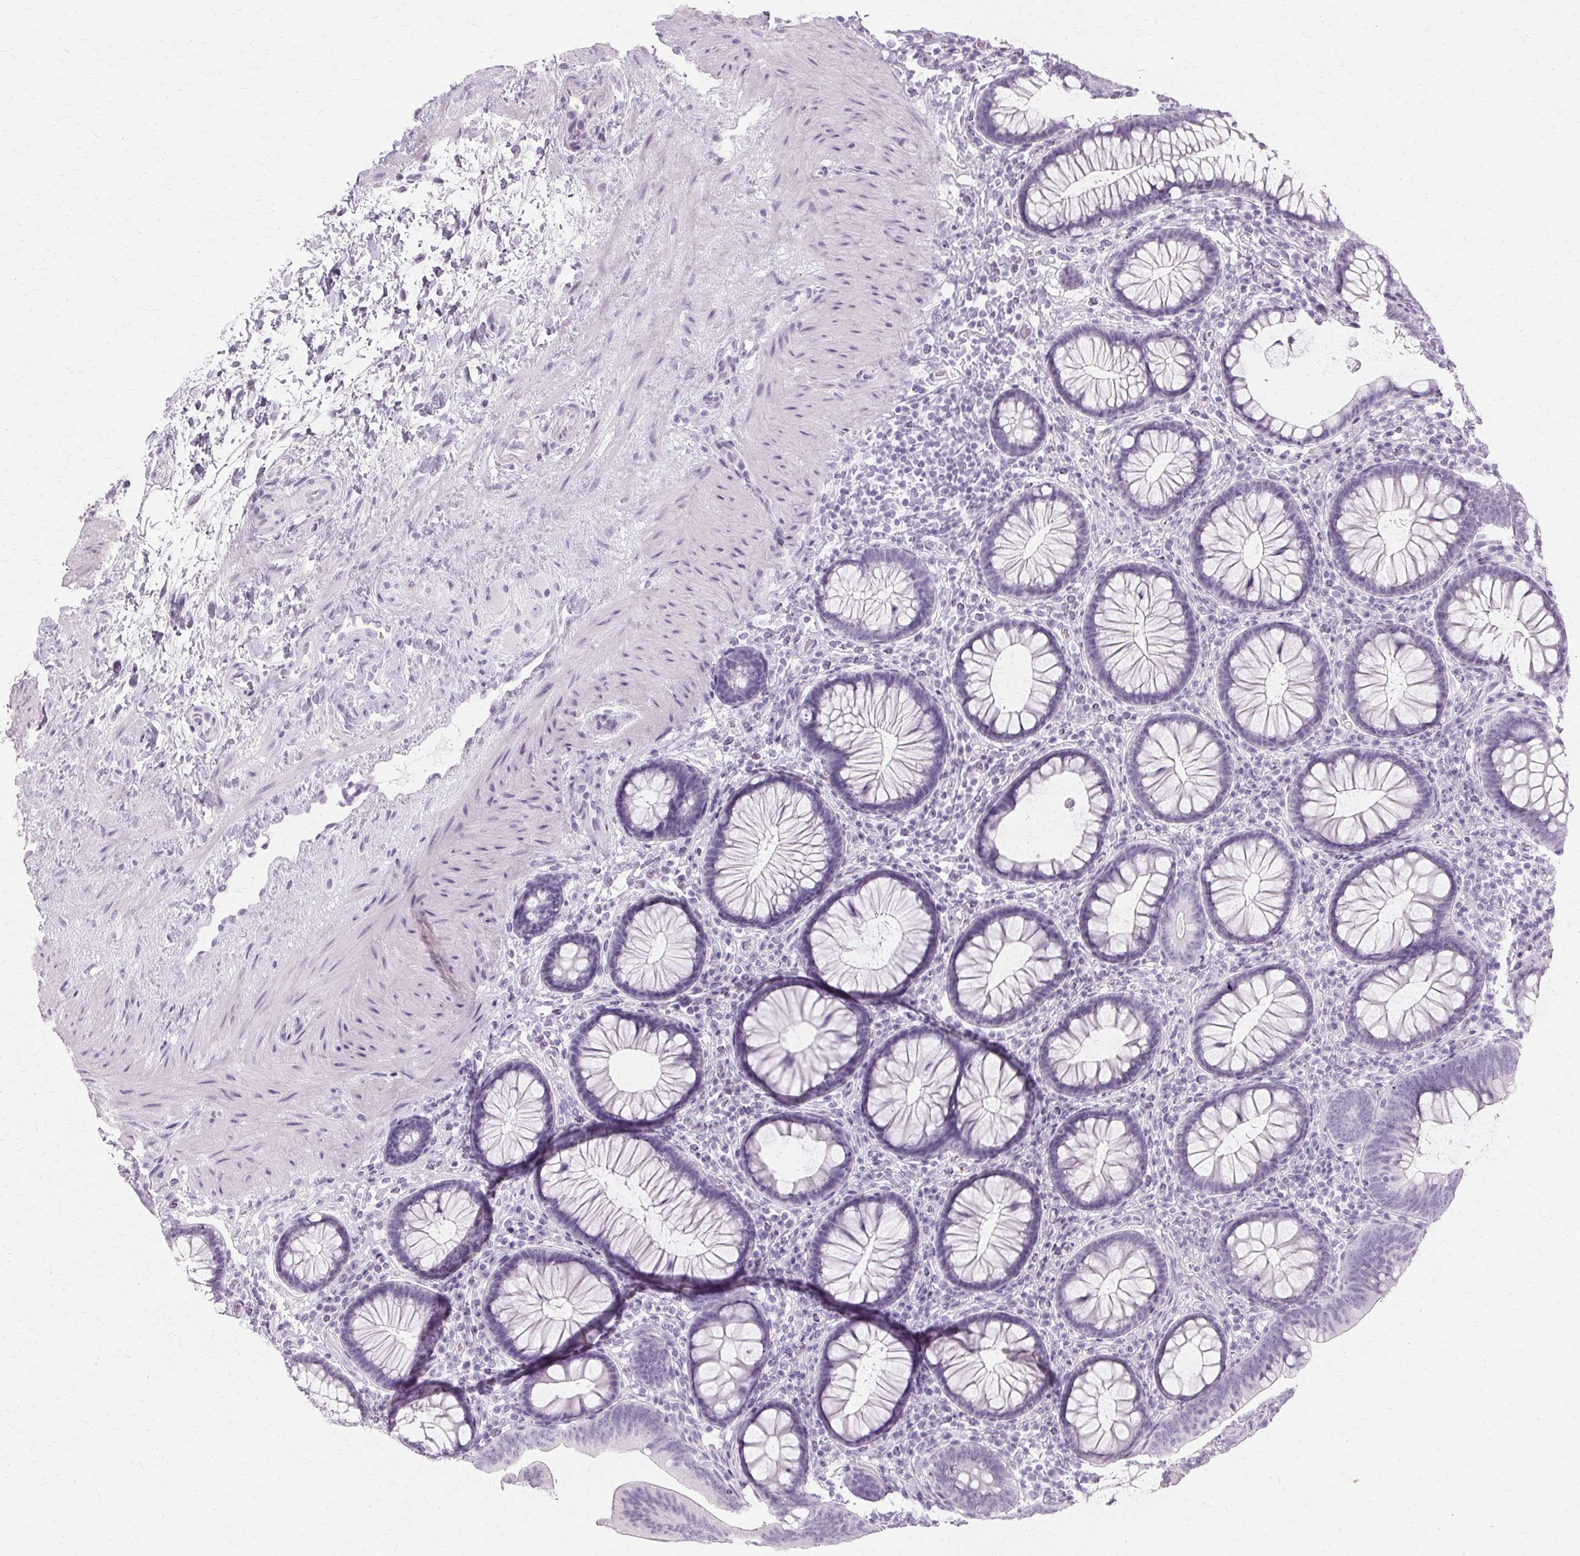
{"staining": {"intensity": "negative", "quantity": "none", "location": "none"}, "tissue": "colon", "cell_type": "Endothelial cells", "image_type": "normal", "snomed": [{"axis": "morphology", "description": "Normal tissue, NOS"}, {"axis": "morphology", "description": "Adenoma, NOS"}, {"axis": "topography", "description": "Soft tissue"}, {"axis": "topography", "description": "Colon"}], "caption": "Immunohistochemical staining of unremarkable human colon demonstrates no significant staining in endothelial cells.", "gene": "KRT6A", "patient": {"sex": "male", "age": 47}}